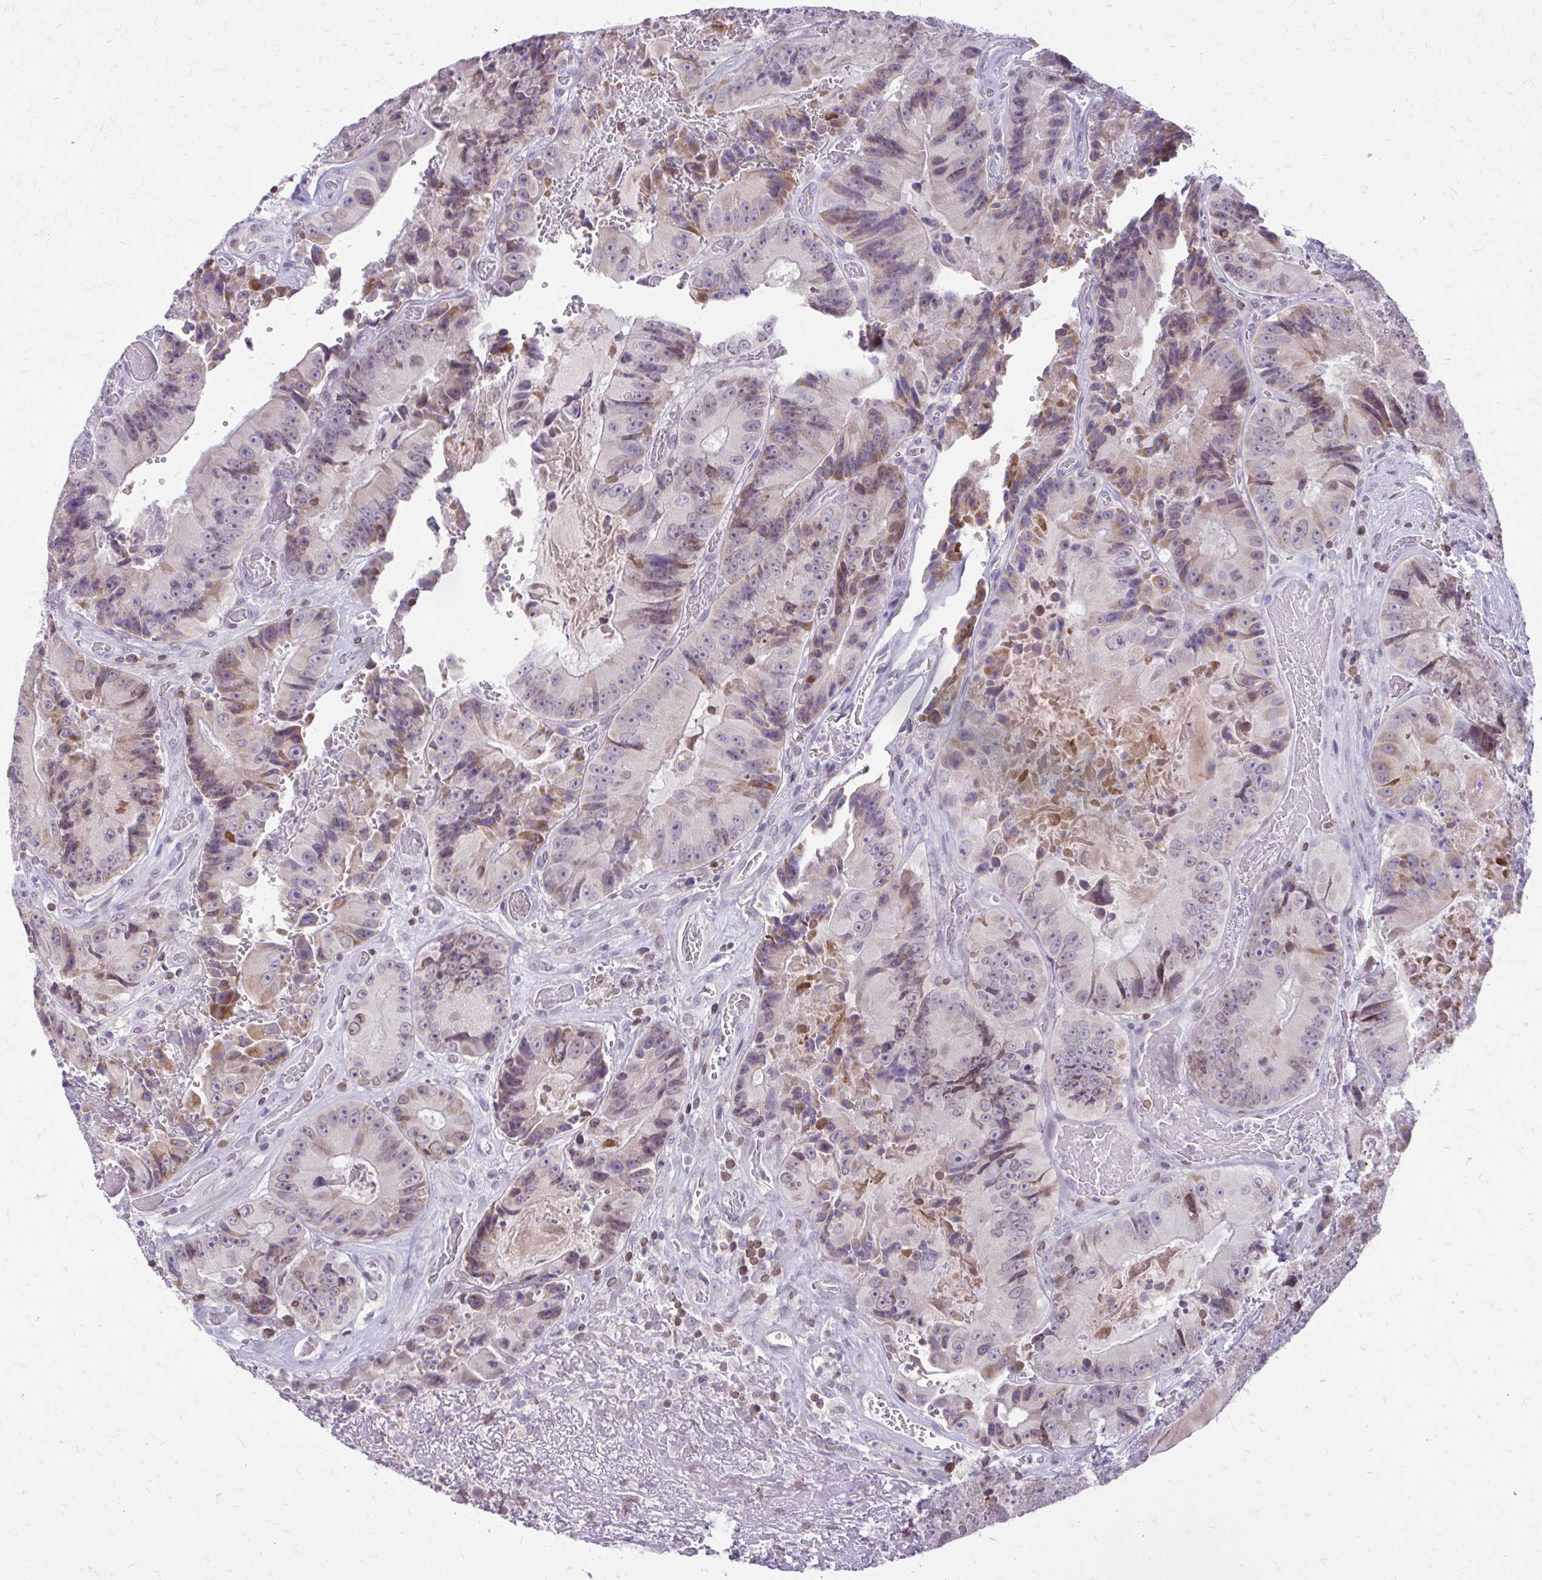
{"staining": {"intensity": "moderate", "quantity": "<25%", "location": "cytoplasmic/membranous"}, "tissue": "colorectal cancer", "cell_type": "Tumor cells", "image_type": "cancer", "snomed": [{"axis": "morphology", "description": "Adenocarcinoma, NOS"}, {"axis": "topography", "description": "Colon"}], "caption": "Immunohistochemical staining of human adenocarcinoma (colorectal) demonstrates low levels of moderate cytoplasmic/membranous protein positivity in approximately <25% of tumor cells.", "gene": "RPS6KA2", "patient": {"sex": "female", "age": 86}}